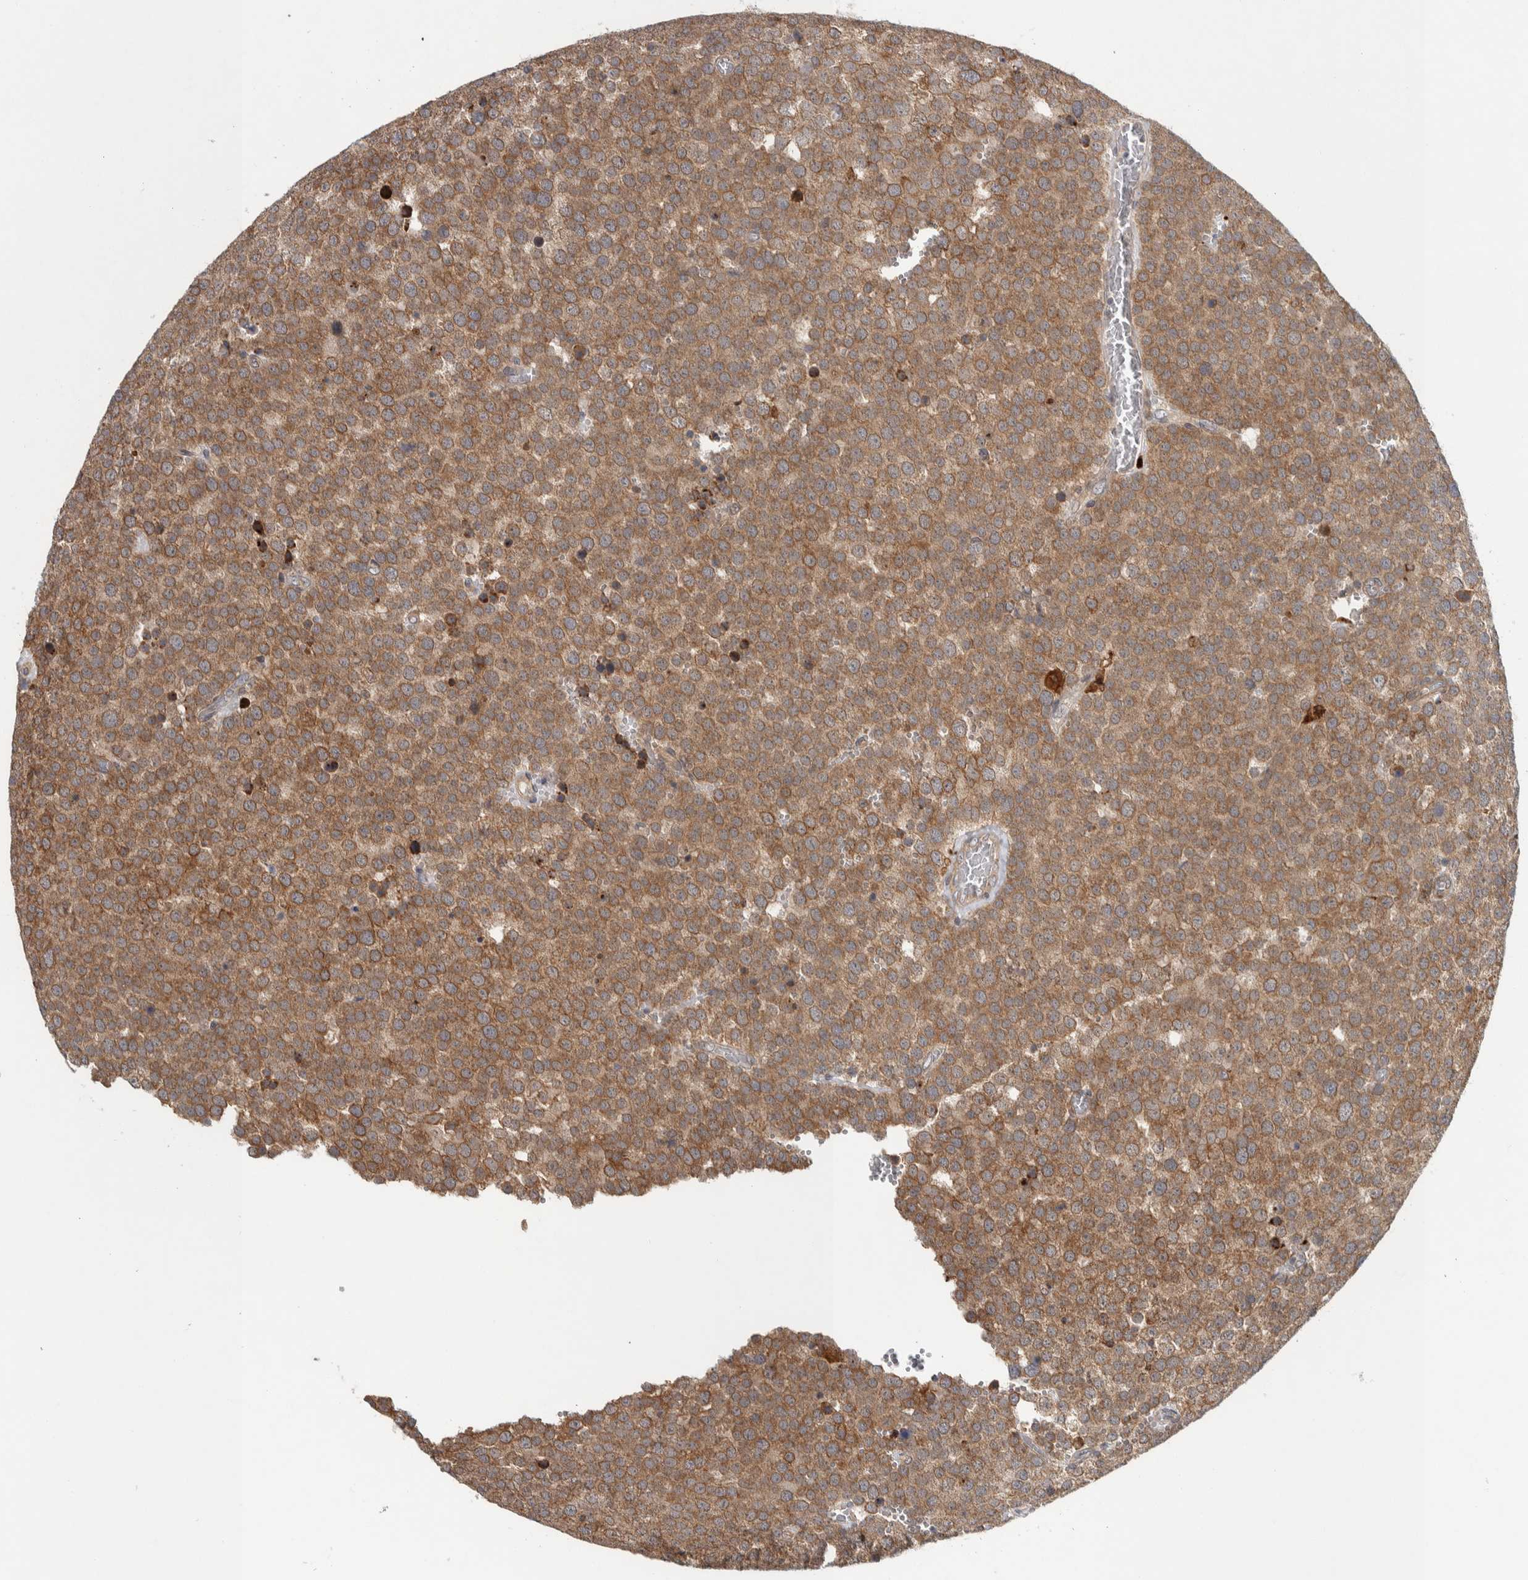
{"staining": {"intensity": "moderate", "quantity": ">75%", "location": "cytoplasmic/membranous"}, "tissue": "testis cancer", "cell_type": "Tumor cells", "image_type": "cancer", "snomed": [{"axis": "morphology", "description": "Normal tissue, NOS"}, {"axis": "morphology", "description": "Seminoma, NOS"}, {"axis": "topography", "description": "Testis"}], "caption": "This is a micrograph of IHC staining of seminoma (testis), which shows moderate staining in the cytoplasmic/membranous of tumor cells.", "gene": "TBC1D31", "patient": {"sex": "male", "age": 71}}